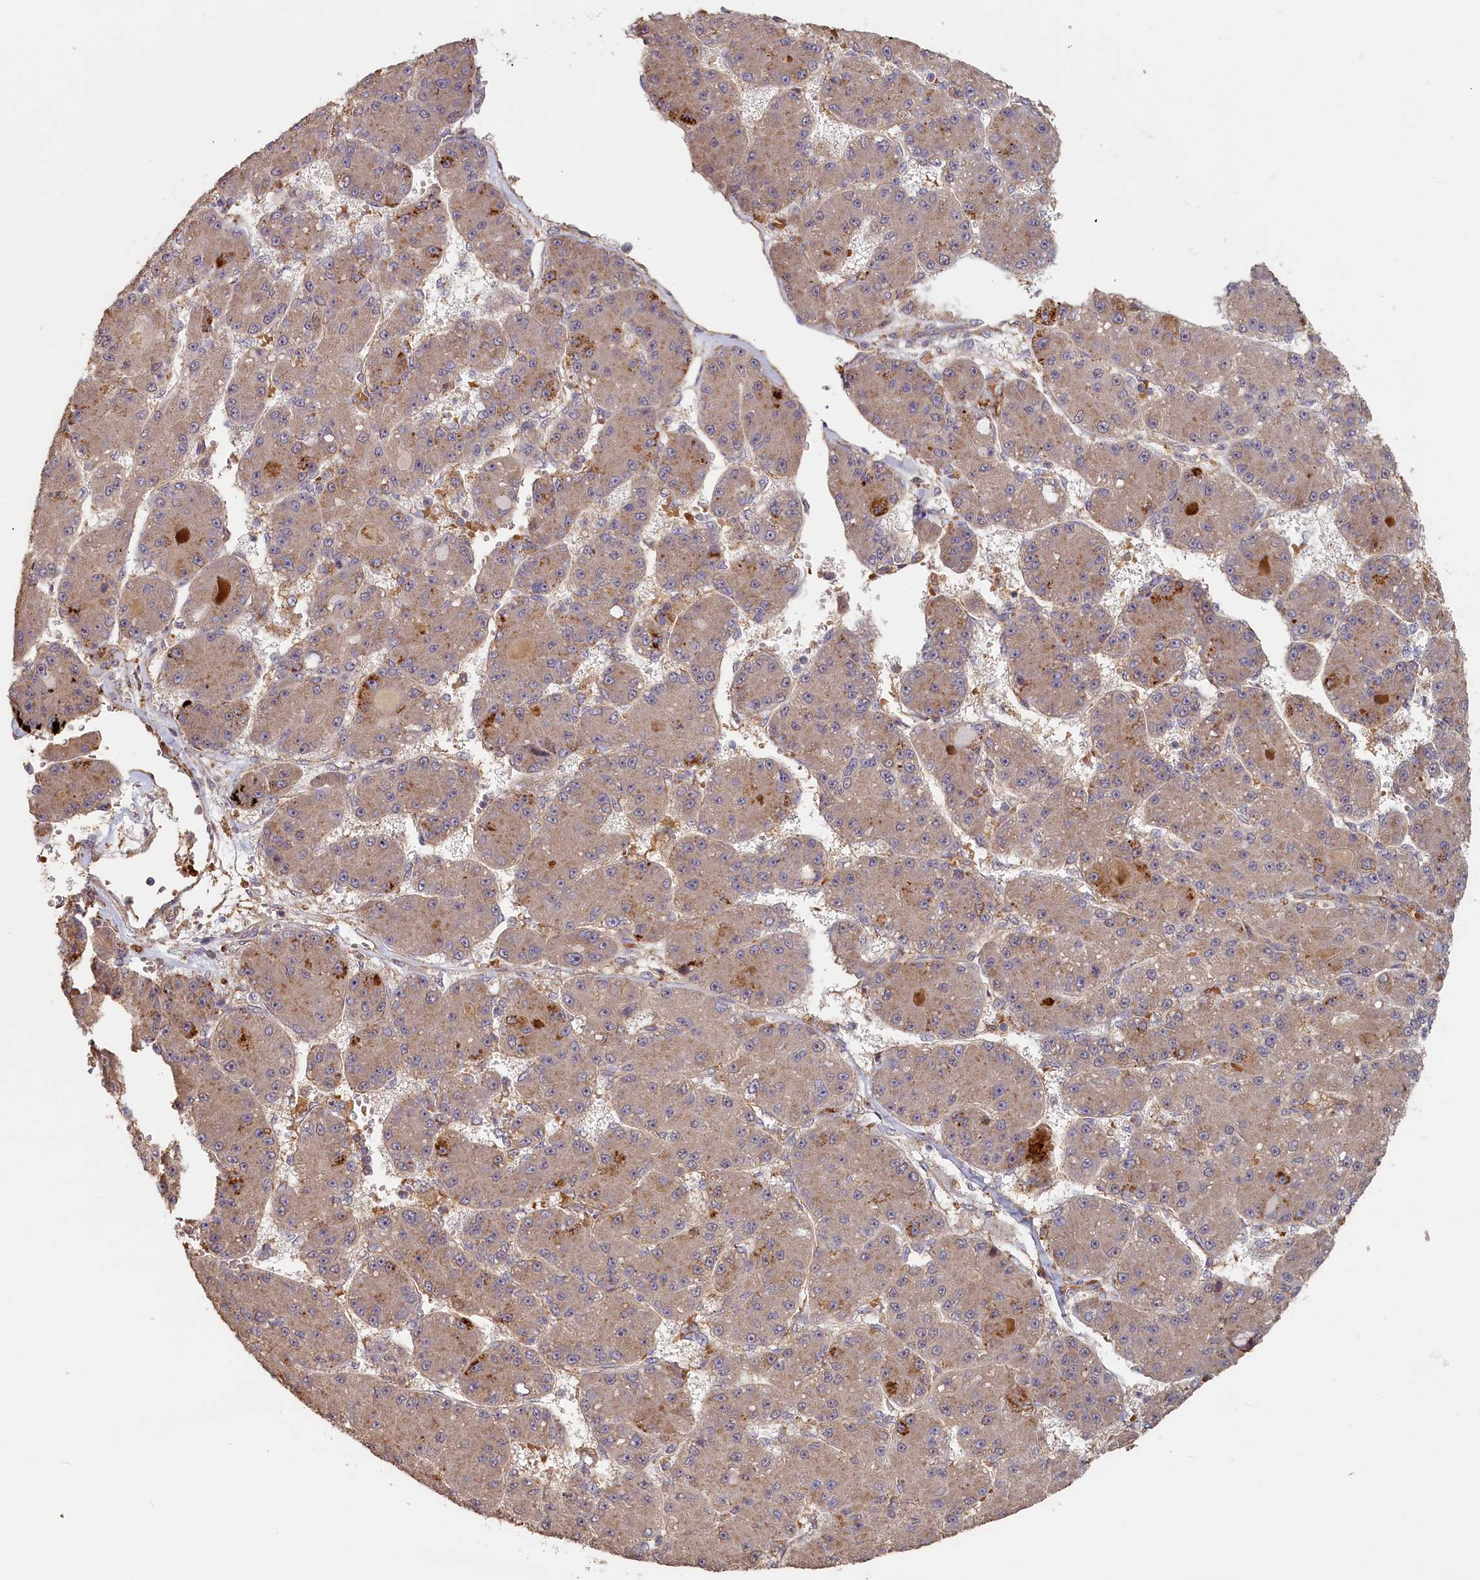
{"staining": {"intensity": "weak", "quantity": "<25%", "location": "cytoplasmic/membranous"}, "tissue": "liver cancer", "cell_type": "Tumor cells", "image_type": "cancer", "snomed": [{"axis": "morphology", "description": "Carcinoma, Hepatocellular, NOS"}, {"axis": "topography", "description": "Liver"}], "caption": "Immunohistochemistry image of neoplastic tissue: human hepatocellular carcinoma (liver) stained with DAB (3,3'-diaminobenzidine) demonstrates no significant protein staining in tumor cells.", "gene": "STX16", "patient": {"sex": "male", "age": 67}}